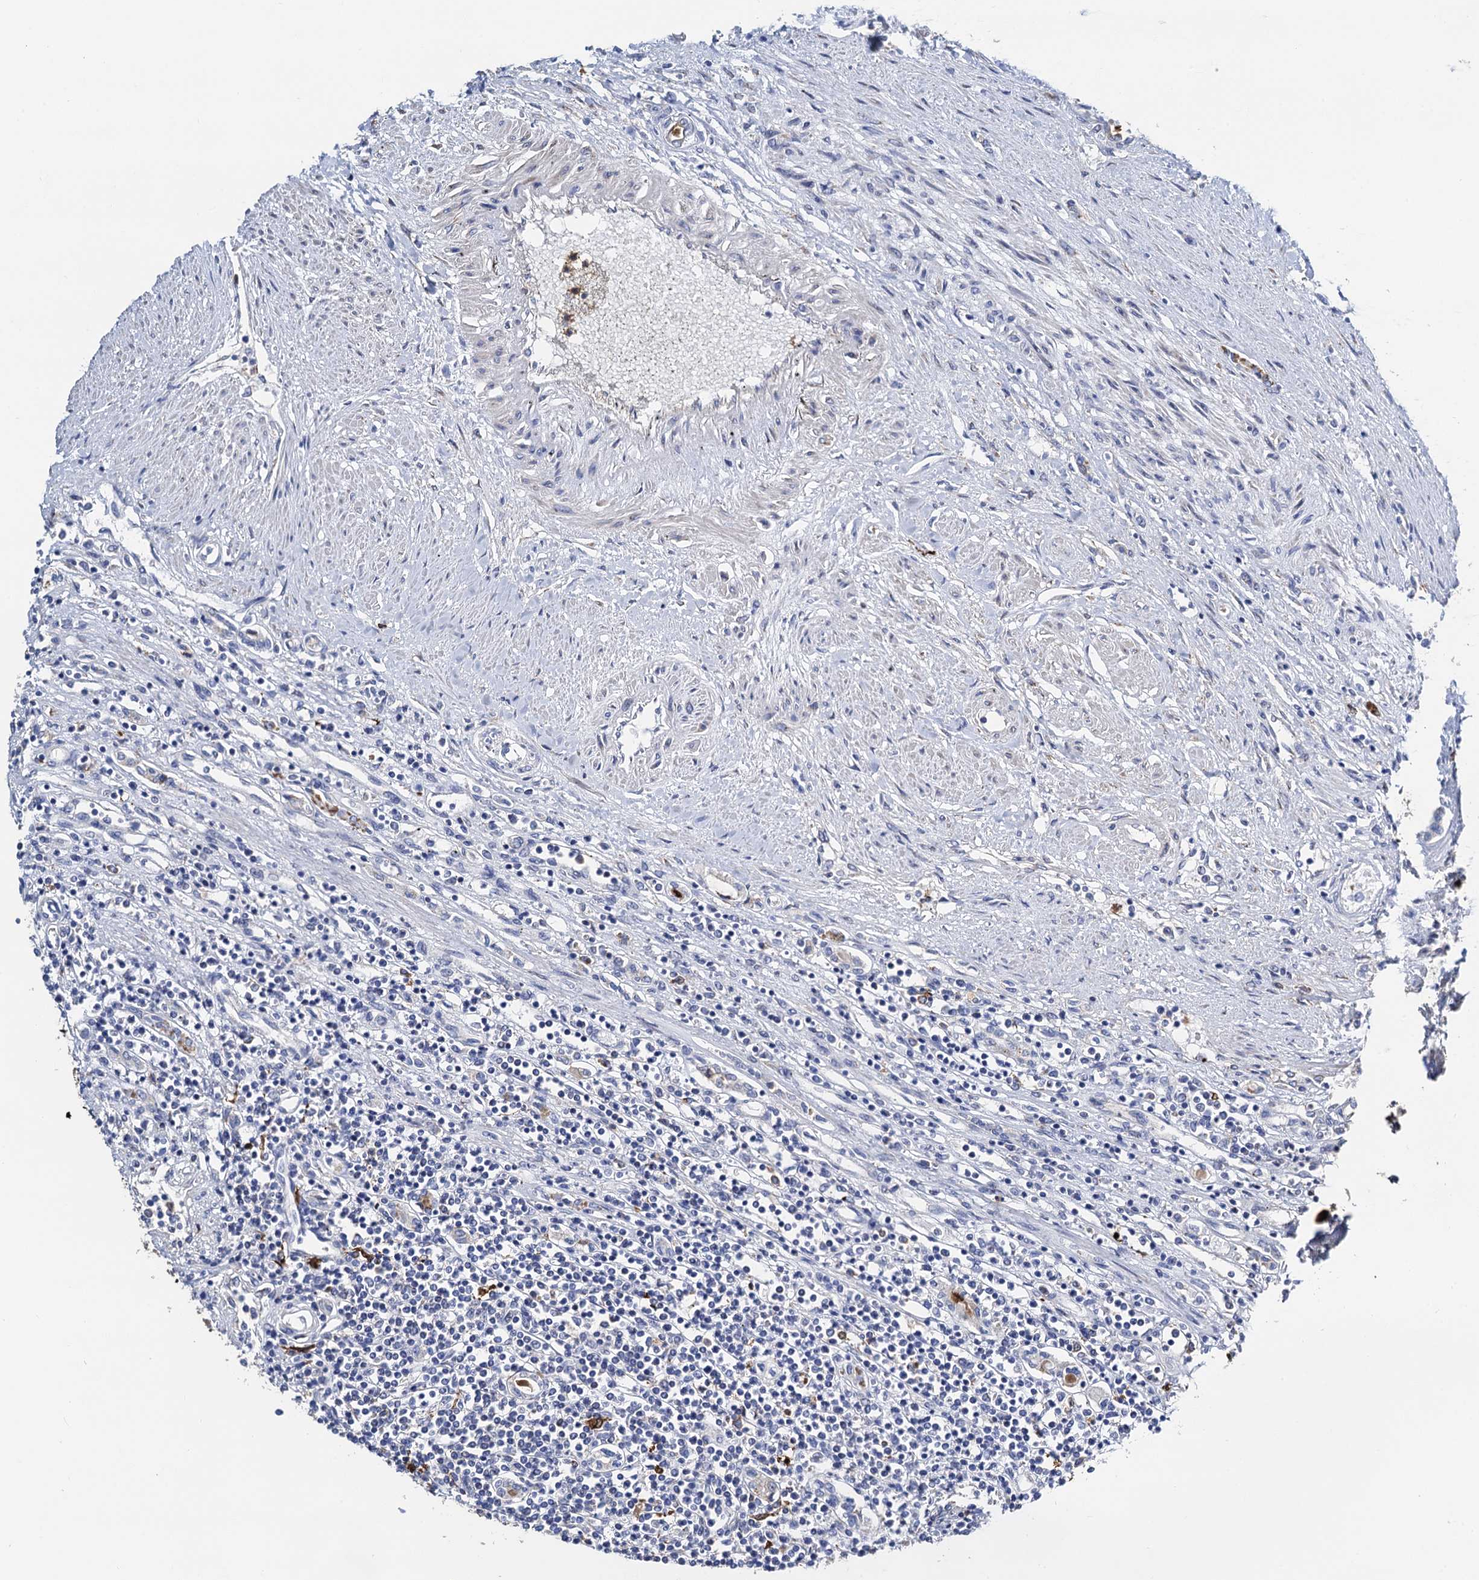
{"staining": {"intensity": "negative", "quantity": "none", "location": "none"}, "tissue": "renal cancer", "cell_type": "Tumor cells", "image_type": "cancer", "snomed": [{"axis": "morphology", "description": "Adenocarcinoma, NOS"}, {"axis": "topography", "description": "Kidney"}], "caption": "Tumor cells show no significant expression in renal cancer. (Stains: DAB (3,3'-diaminobenzidine) IHC with hematoxylin counter stain, Microscopy: brightfield microscopy at high magnification).", "gene": "FREM3", "patient": {"sex": "male", "age": 59}}